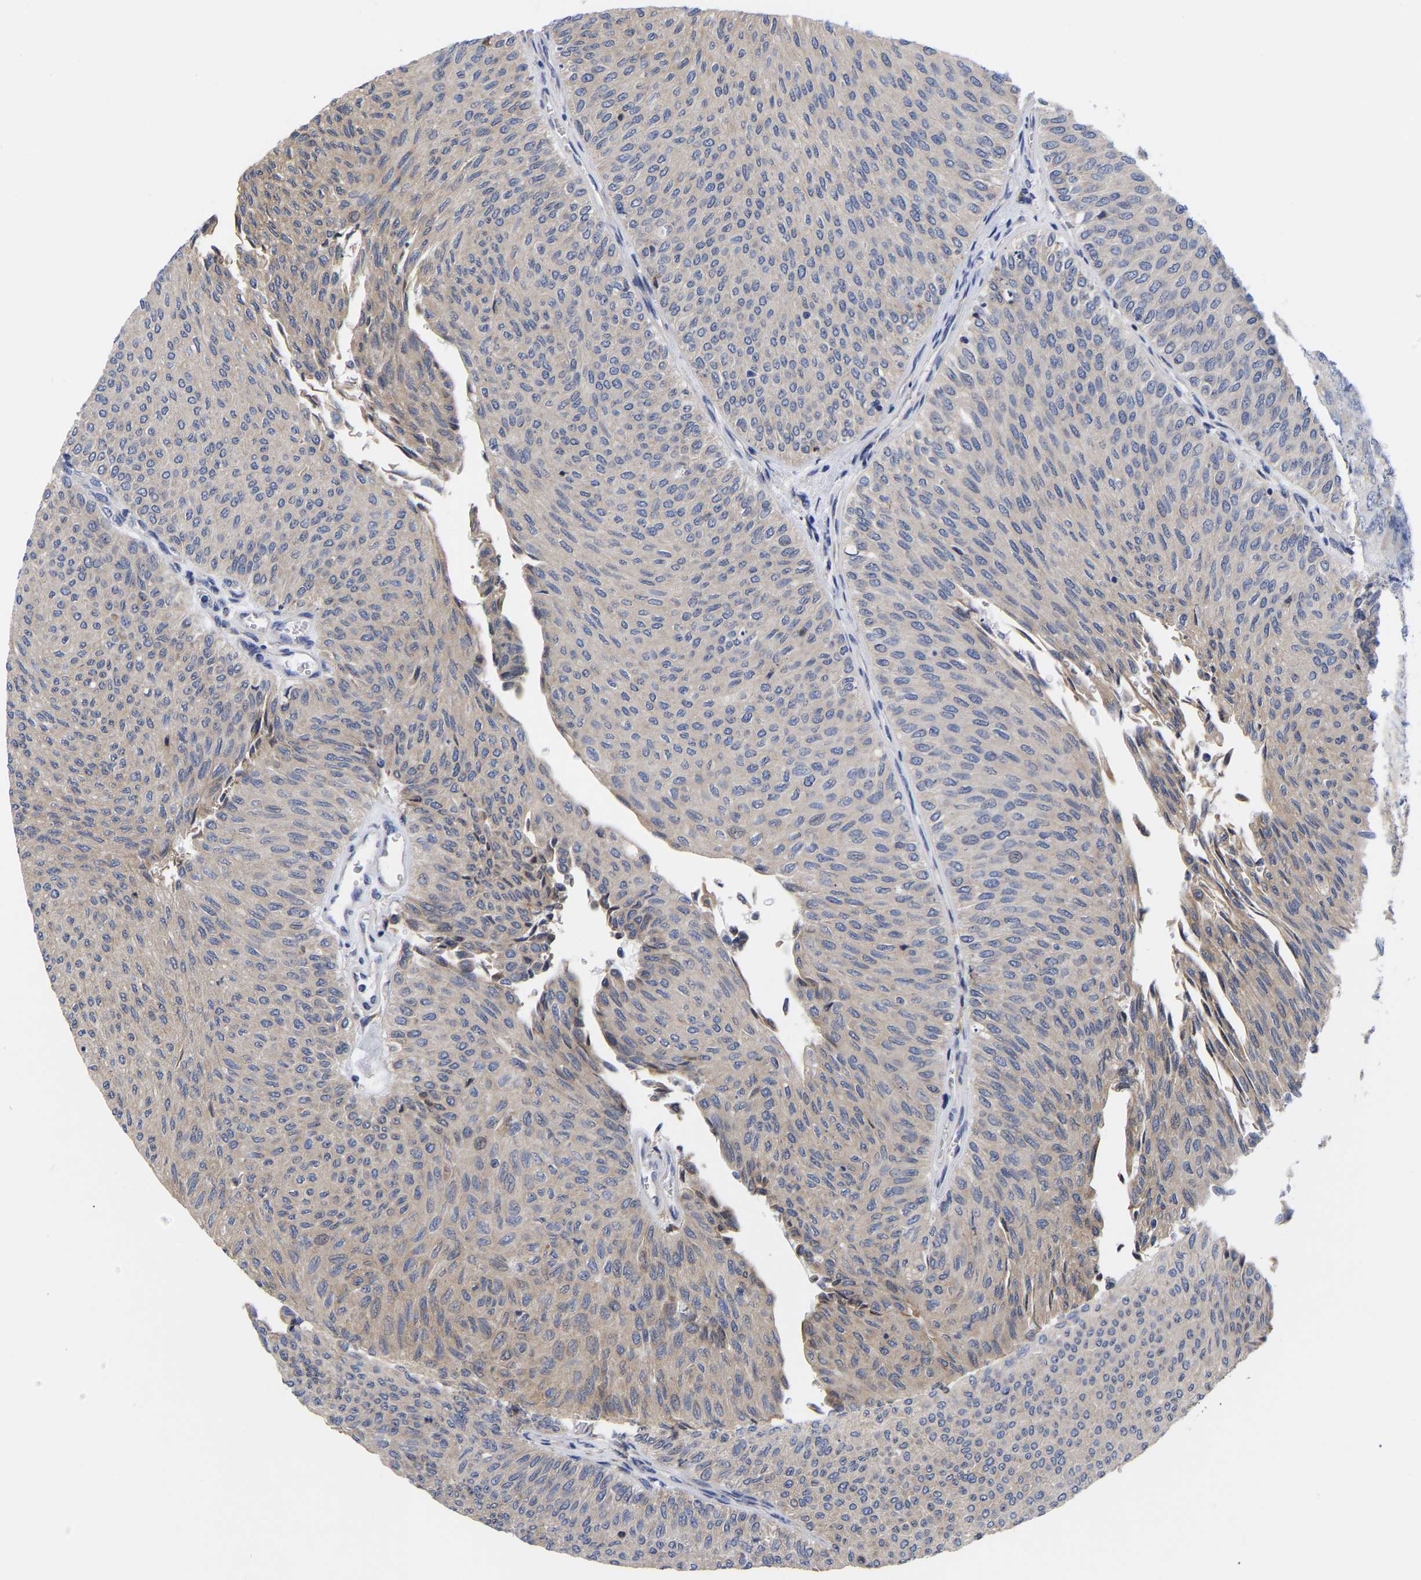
{"staining": {"intensity": "weak", "quantity": "25%-75%", "location": "cytoplasmic/membranous"}, "tissue": "urothelial cancer", "cell_type": "Tumor cells", "image_type": "cancer", "snomed": [{"axis": "morphology", "description": "Urothelial carcinoma, Low grade"}, {"axis": "topography", "description": "Urinary bladder"}], "caption": "This histopathology image exhibits IHC staining of human low-grade urothelial carcinoma, with low weak cytoplasmic/membranous staining in about 25%-75% of tumor cells.", "gene": "CFAP298", "patient": {"sex": "male", "age": 78}}